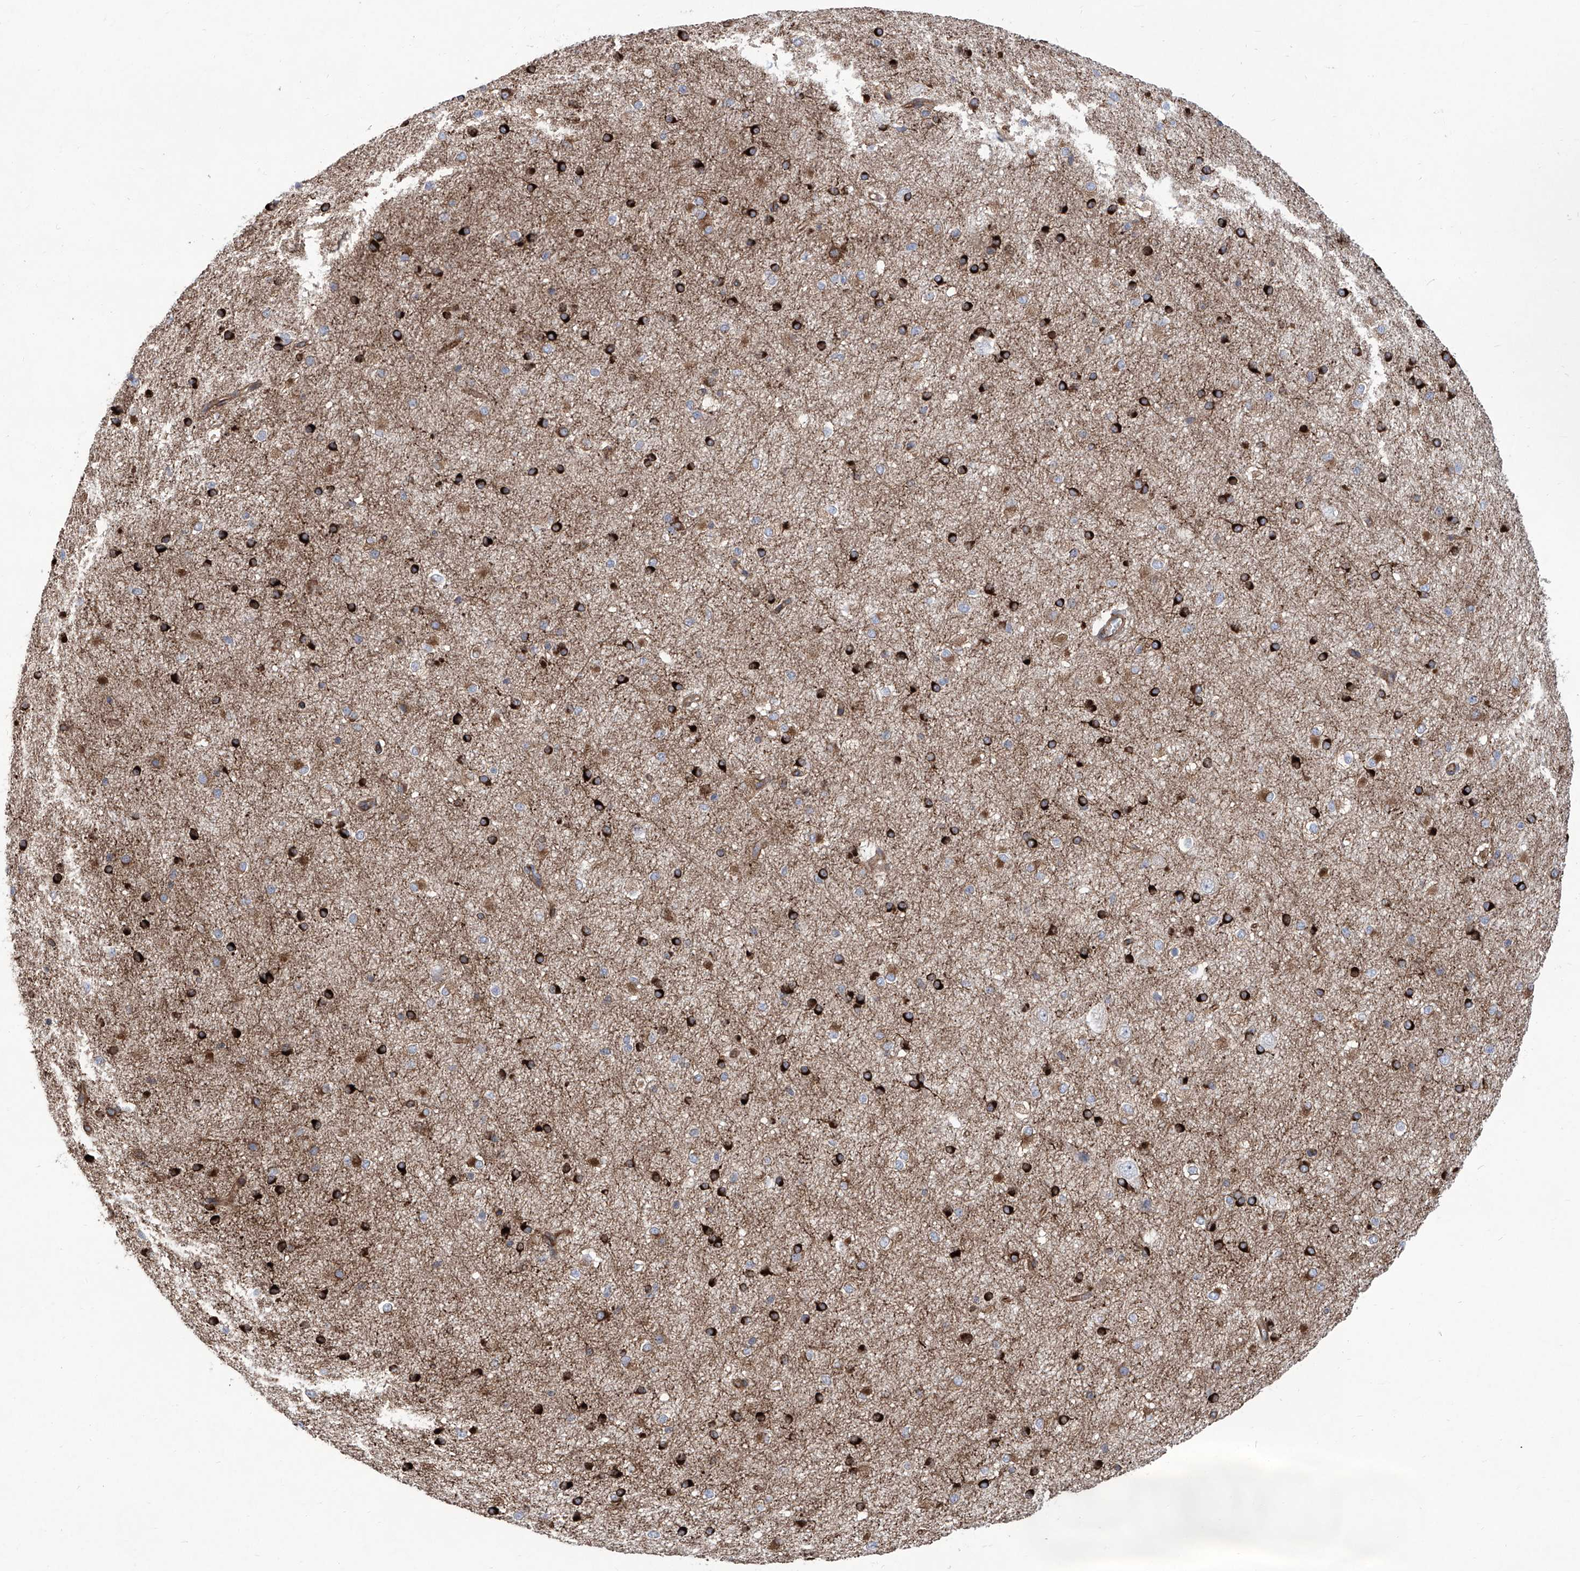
{"staining": {"intensity": "moderate", "quantity": ">75%", "location": "cytoplasmic/membranous"}, "tissue": "cerebral cortex", "cell_type": "Endothelial cells", "image_type": "normal", "snomed": [{"axis": "morphology", "description": "Normal tissue, NOS"}, {"axis": "morphology", "description": "Developmental malformation"}, {"axis": "topography", "description": "Cerebral cortex"}], "caption": "A micrograph showing moderate cytoplasmic/membranous staining in approximately >75% of endothelial cells in unremarkable cerebral cortex, as visualized by brown immunohistochemical staining.", "gene": "APAF1", "patient": {"sex": "female", "age": 30}}